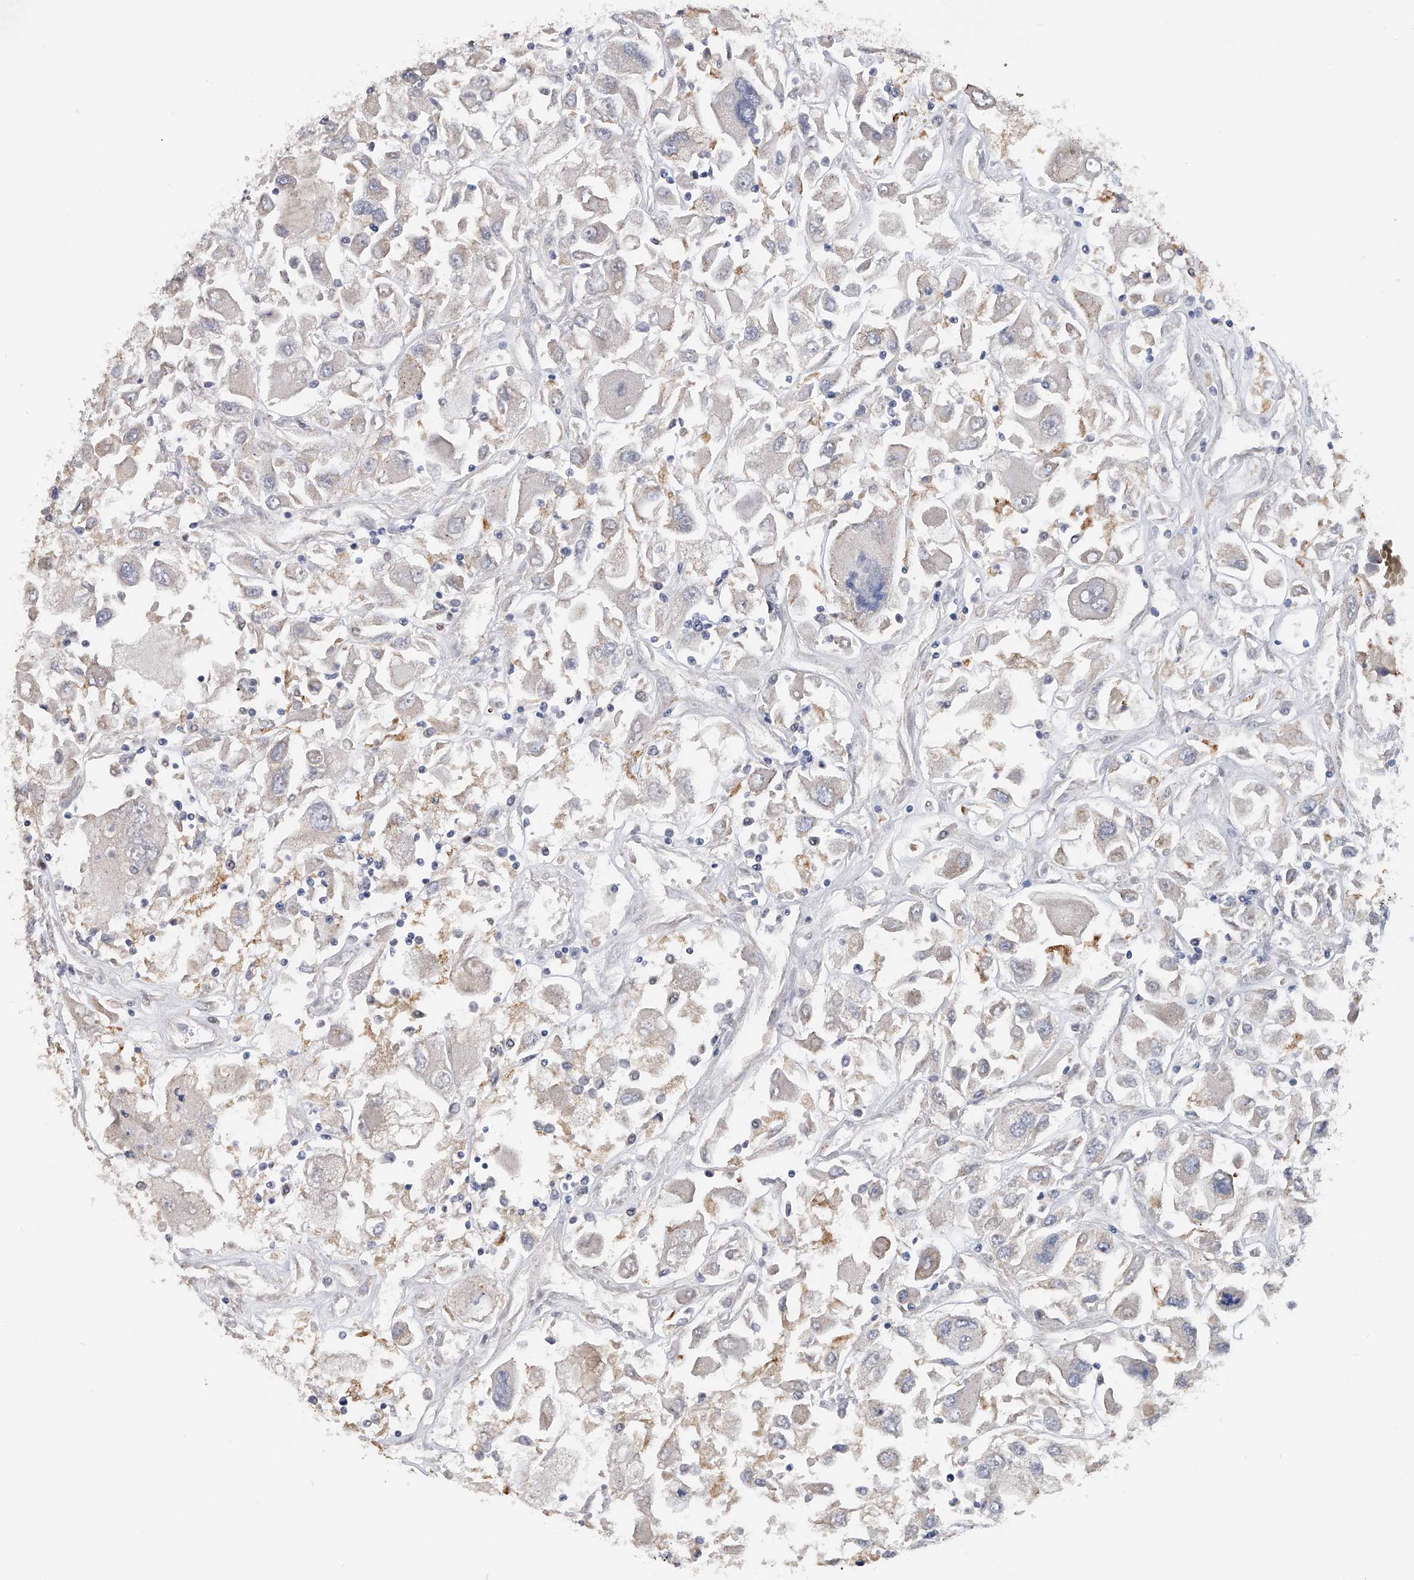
{"staining": {"intensity": "negative", "quantity": "none", "location": "none"}, "tissue": "renal cancer", "cell_type": "Tumor cells", "image_type": "cancer", "snomed": [{"axis": "morphology", "description": "Adenocarcinoma, NOS"}, {"axis": "topography", "description": "Kidney"}], "caption": "Human renal adenocarcinoma stained for a protein using IHC exhibits no expression in tumor cells.", "gene": "RWDD2A", "patient": {"sex": "female", "age": 52}}